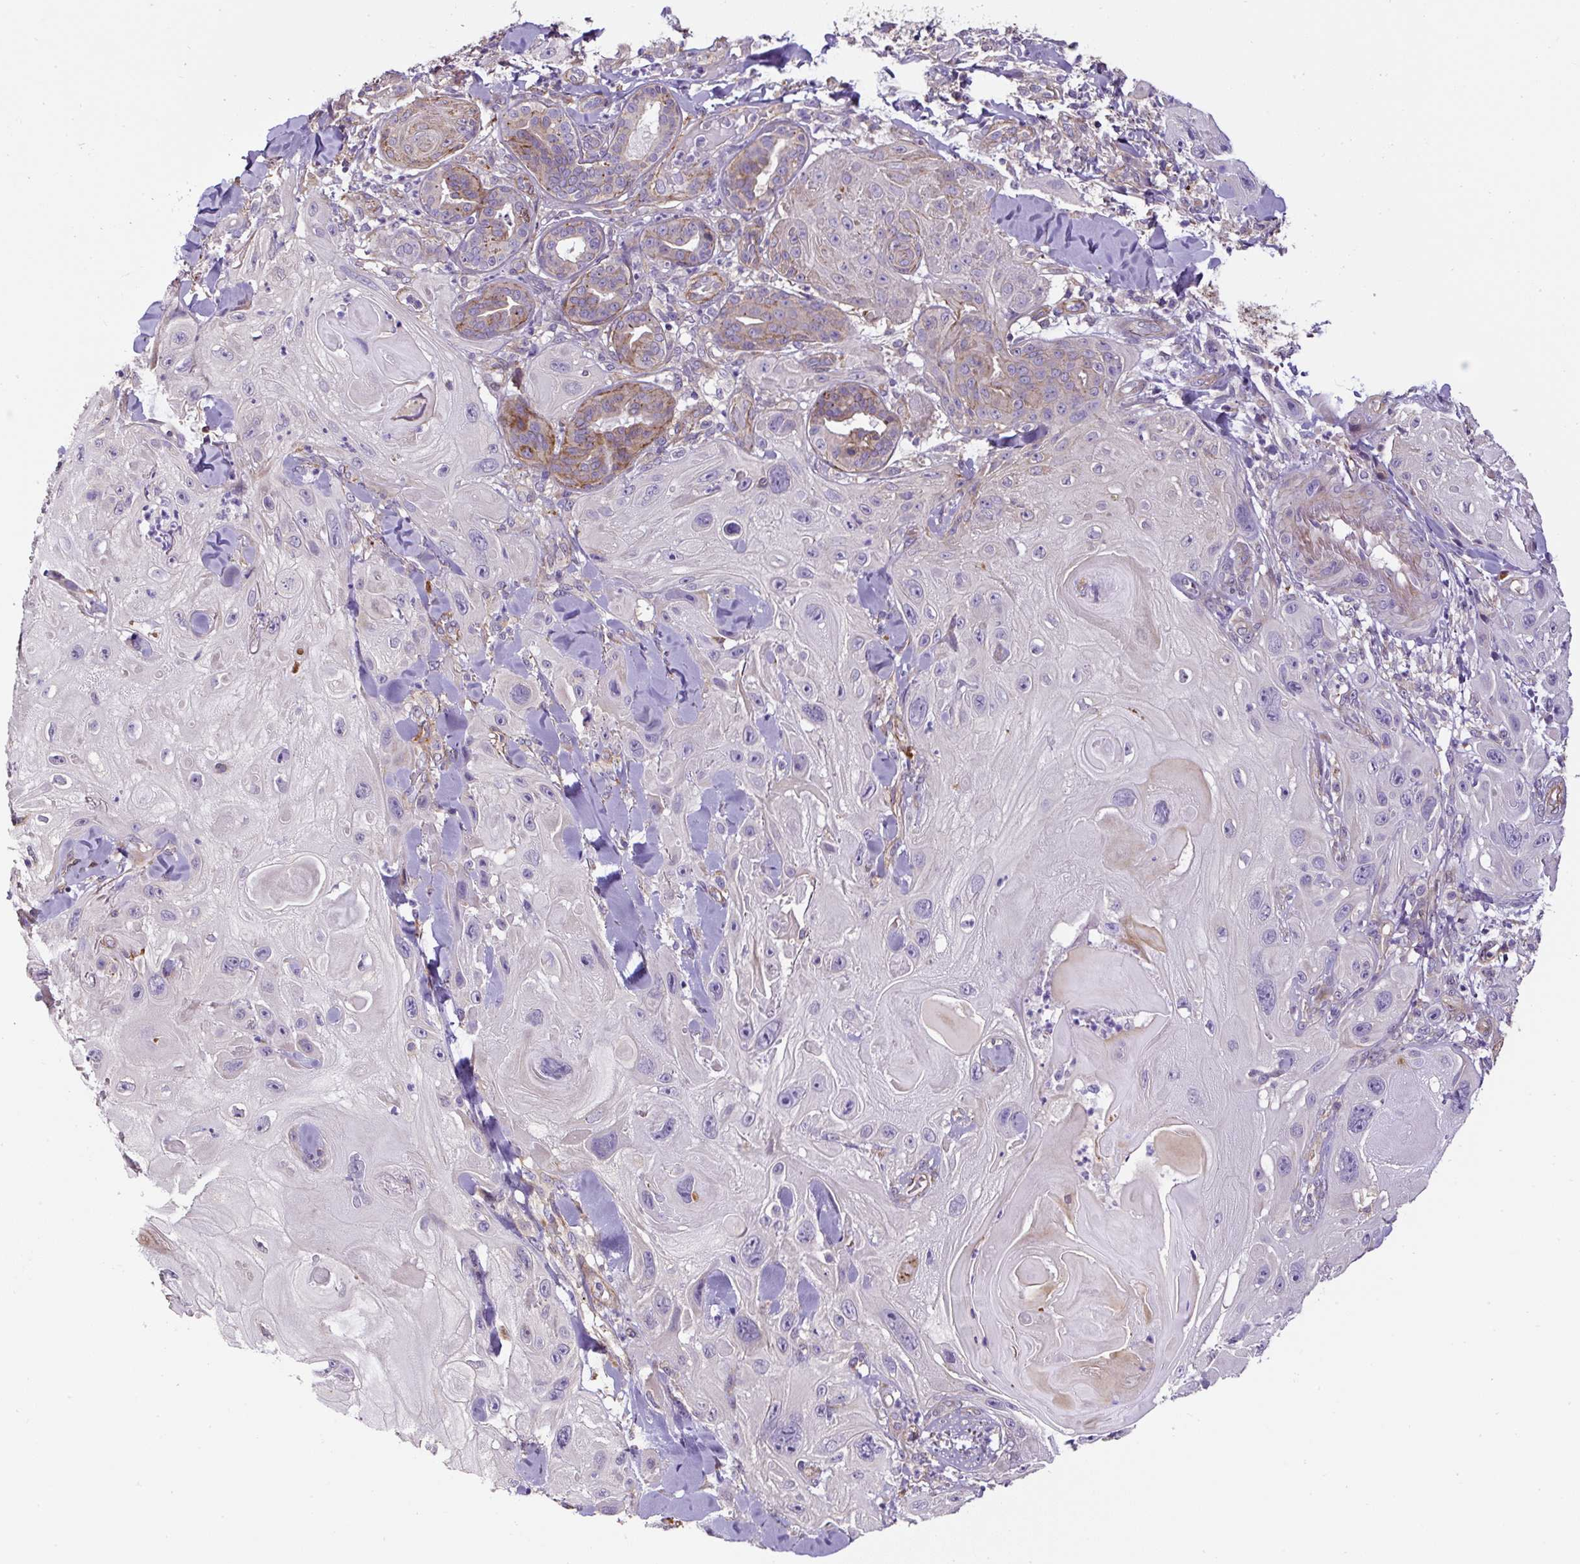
{"staining": {"intensity": "negative", "quantity": "none", "location": "none"}, "tissue": "skin cancer", "cell_type": "Tumor cells", "image_type": "cancer", "snomed": [{"axis": "morphology", "description": "Normal tissue, NOS"}, {"axis": "morphology", "description": "Squamous cell carcinoma, NOS"}, {"axis": "topography", "description": "Skin"}], "caption": "The image shows no significant positivity in tumor cells of squamous cell carcinoma (skin).", "gene": "RNF170", "patient": {"sex": "male", "age": 72}}